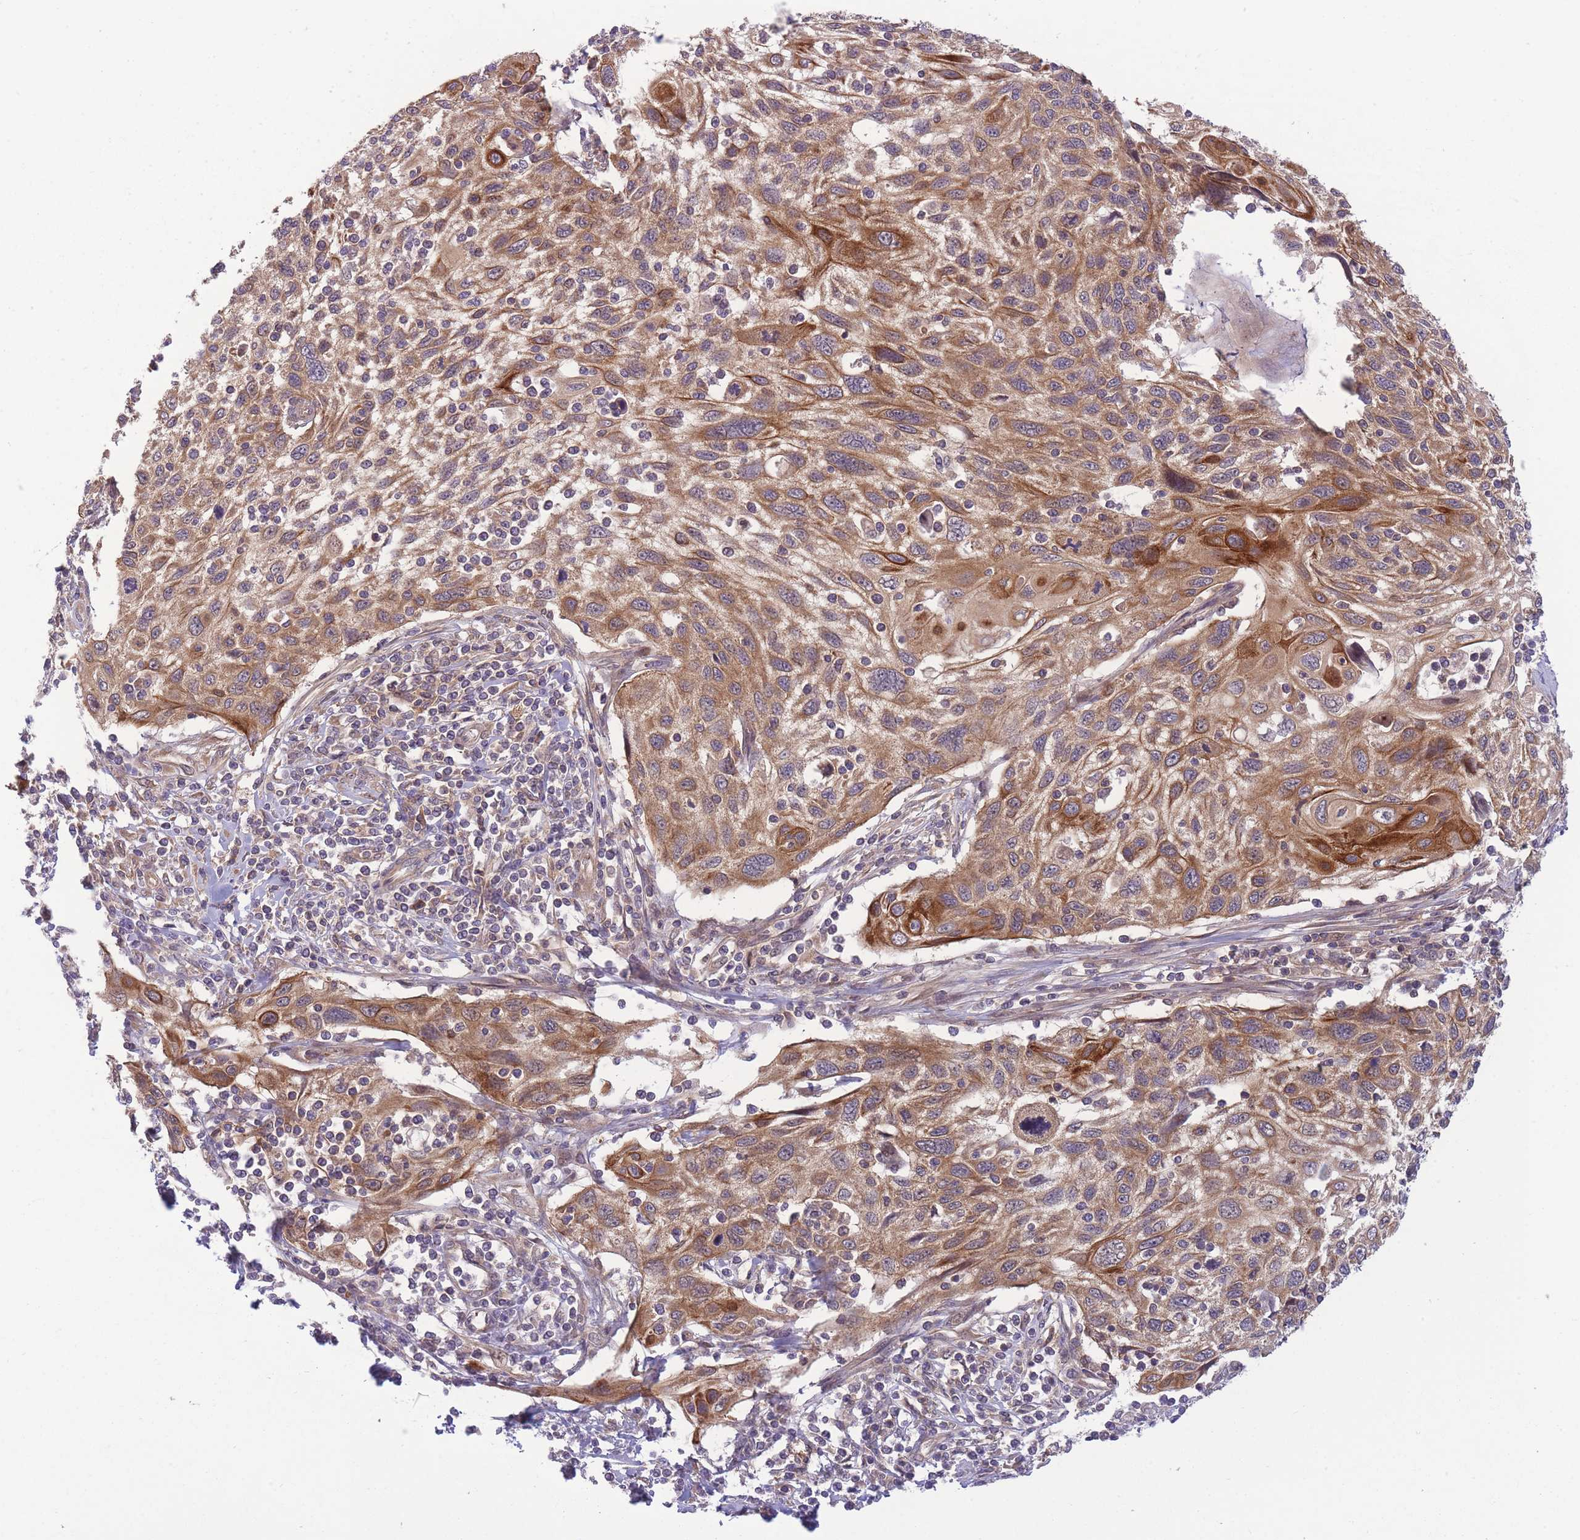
{"staining": {"intensity": "moderate", "quantity": ">75%", "location": "cytoplasmic/membranous"}, "tissue": "cervical cancer", "cell_type": "Tumor cells", "image_type": "cancer", "snomed": [{"axis": "morphology", "description": "Squamous cell carcinoma, NOS"}, {"axis": "topography", "description": "Cervix"}], "caption": "Immunohistochemistry (IHC) staining of cervical cancer (squamous cell carcinoma), which reveals medium levels of moderate cytoplasmic/membranous positivity in approximately >75% of tumor cells indicating moderate cytoplasmic/membranous protein staining. The staining was performed using DAB (brown) for protein detection and nuclei were counterstained in hematoxylin (blue).", "gene": "PFDN6", "patient": {"sex": "female", "age": 70}}